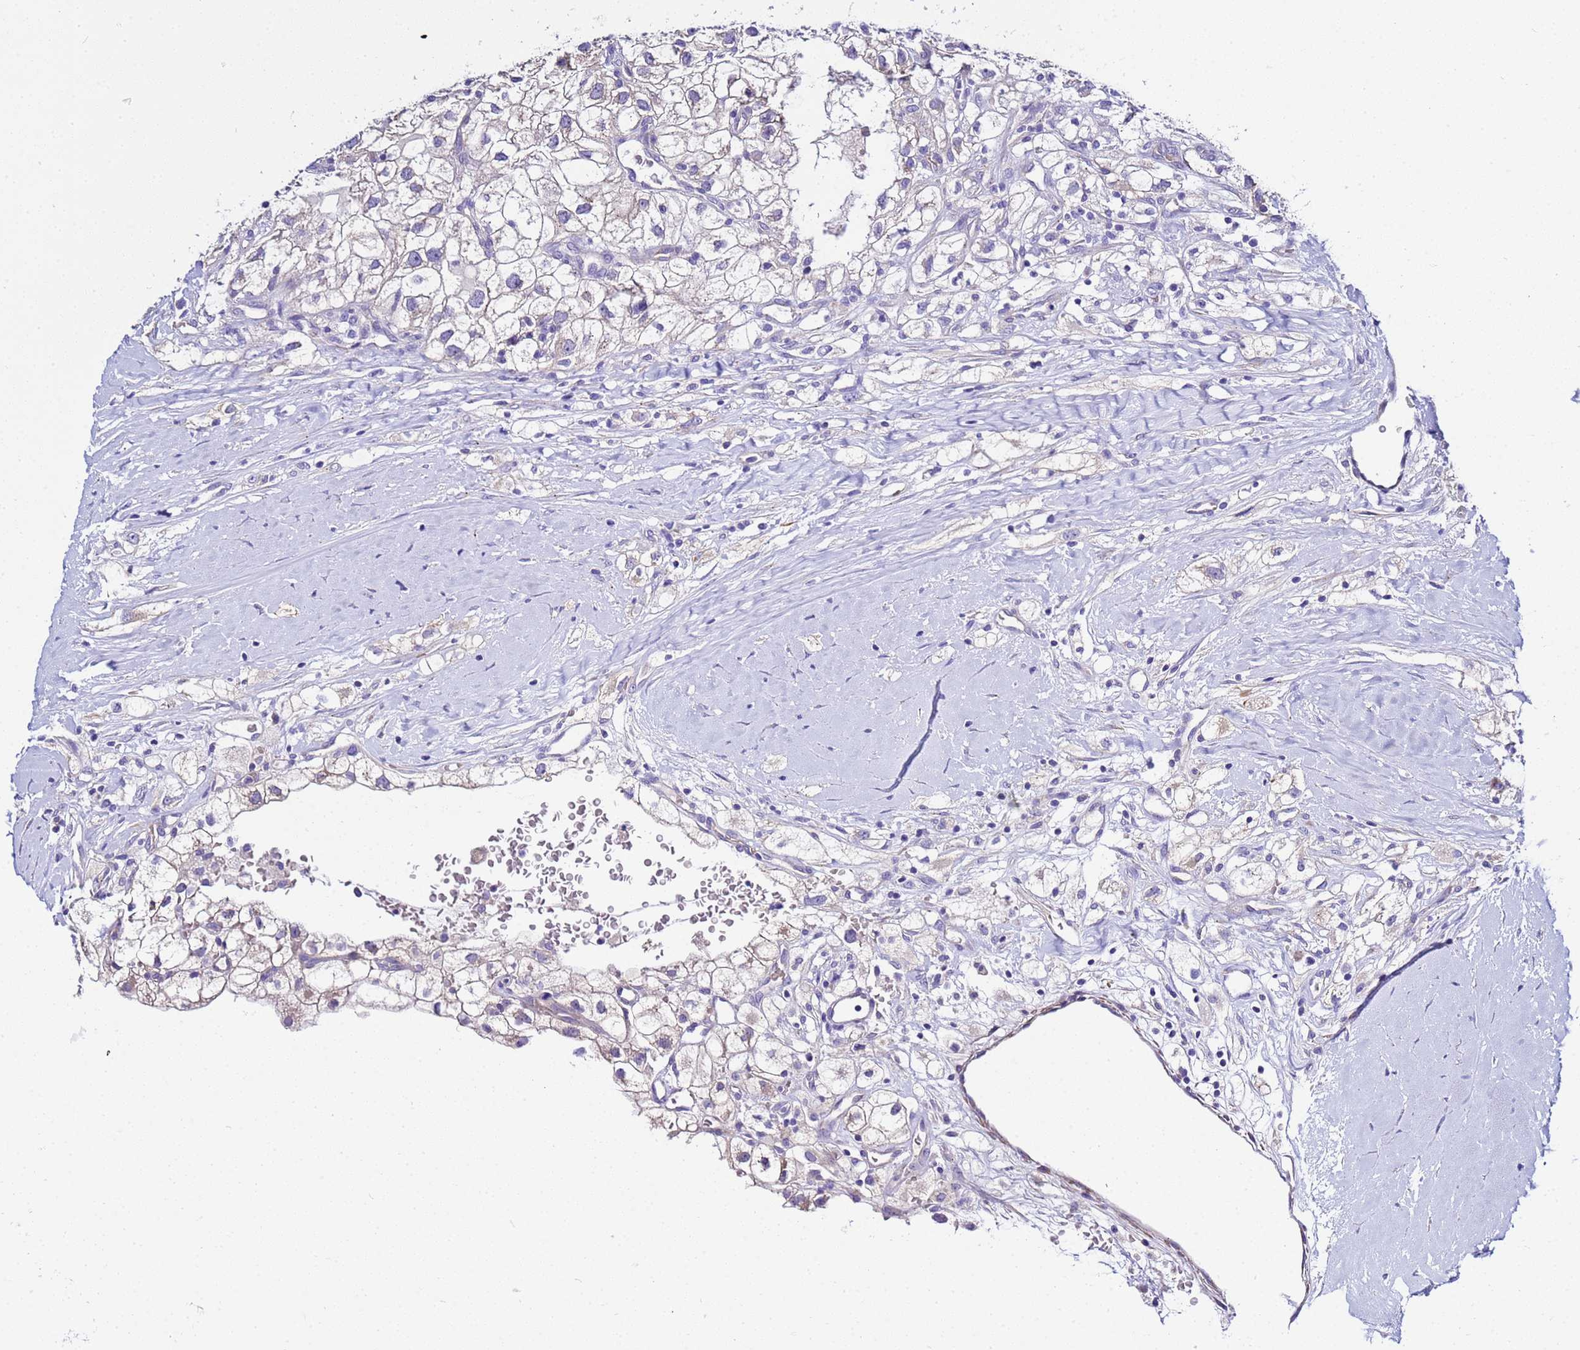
{"staining": {"intensity": "negative", "quantity": "none", "location": "none"}, "tissue": "renal cancer", "cell_type": "Tumor cells", "image_type": "cancer", "snomed": [{"axis": "morphology", "description": "Adenocarcinoma, NOS"}, {"axis": "topography", "description": "Kidney"}], "caption": "A photomicrograph of human adenocarcinoma (renal) is negative for staining in tumor cells.", "gene": "USP18", "patient": {"sex": "male", "age": 59}}